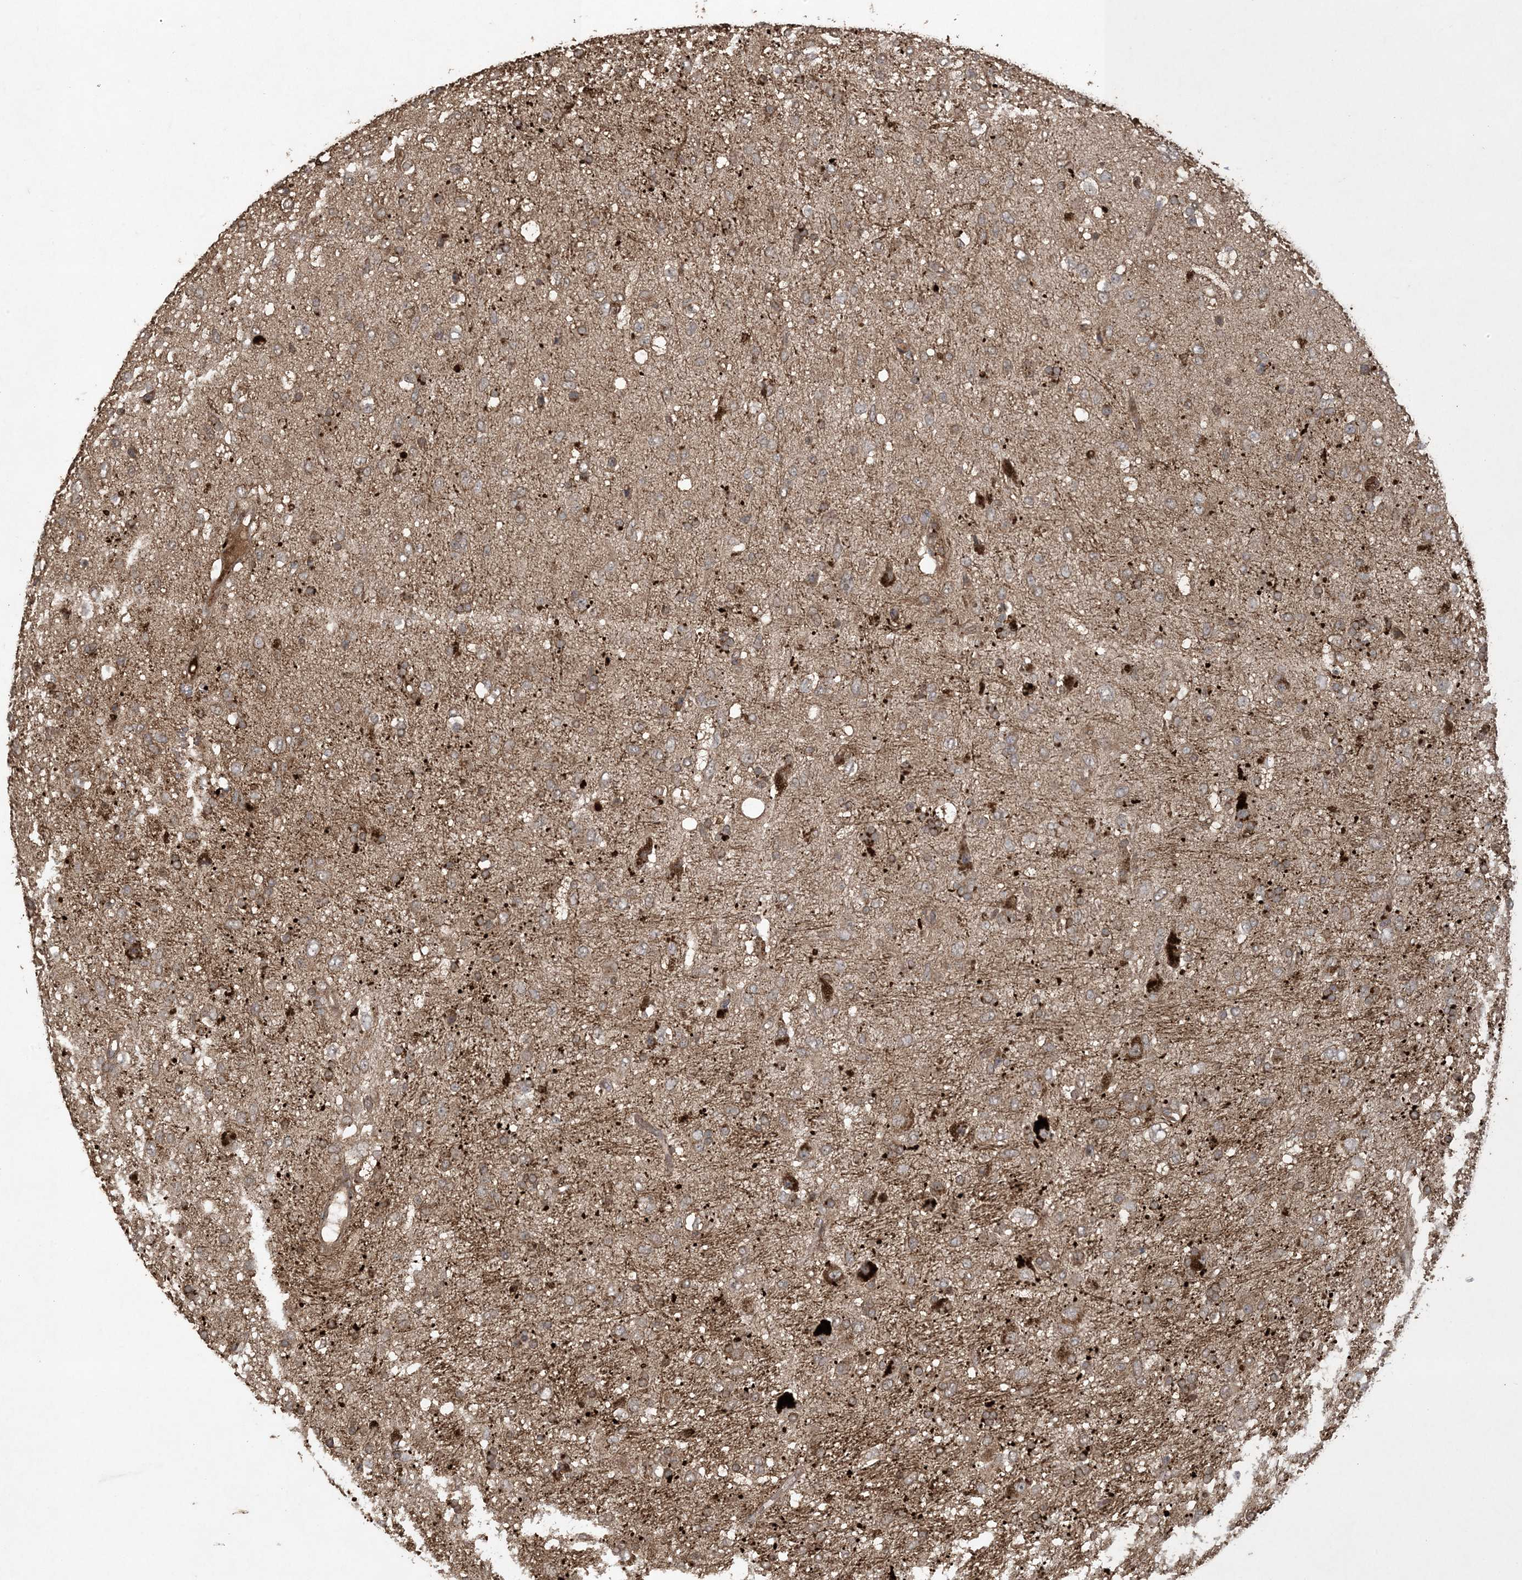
{"staining": {"intensity": "moderate", "quantity": ">75%", "location": "cytoplasmic/membranous"}, "tissue": "glioma", "cell_type": "Tumor cells", "image_type": "cancer", "snomed": [{"axis": "morphology", "description": "Glioma, malignant, Low grade"}, {"axis": "topography", "description": "Brain"}], "caption": "A high-resolution image shows IHC staining of glioma, which shows moderate cytoplasmic/membranous expression in approximately >75% of tumor cells. The staining is performed using DAB (3,3'-diaminobenzidine) brown chromogen to label protein expression. The nuclei are counter-stained blue using hematoxylin.", "gene": "EFCAB8", "patient": {"sex": "male", "age": 77}}